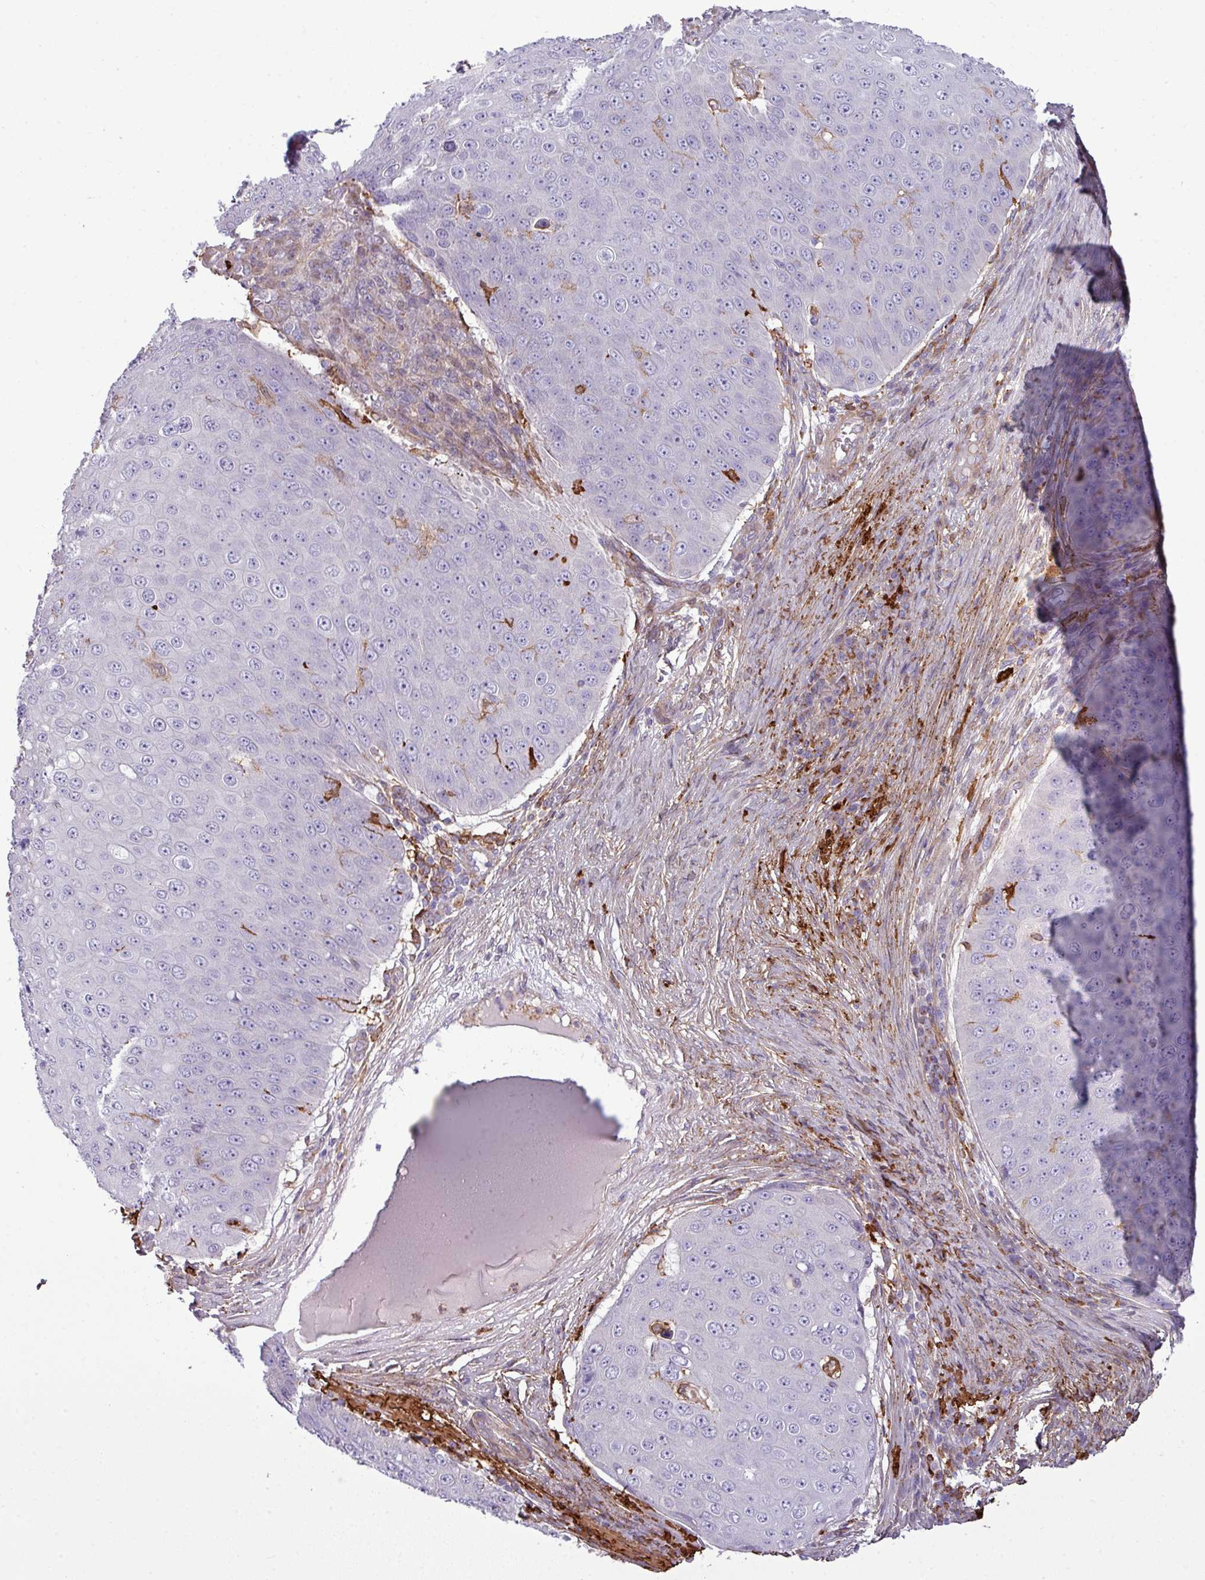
{"staining": {"intensity": "negative", "quantity": "none", "location": "none"}, "tissue": "skin cancer", "cell_type": "Tumor cells", "image_type": "cancer", "snomed": [{"axis": "morphology", "description": "Squamous cell carcinoma, NOS"}, {"axis": "topography", "description": "Skin"}], "caption": "Immunohistochemistry image of neoplastic tissue: skin squamous cell carcinoma stained with DAB (3,3'-diaminobenzidine) reveals no significant protein expression in tumor cells.", "gene": "COL8A1", "patient": {"sex": "male", "age": 71}}